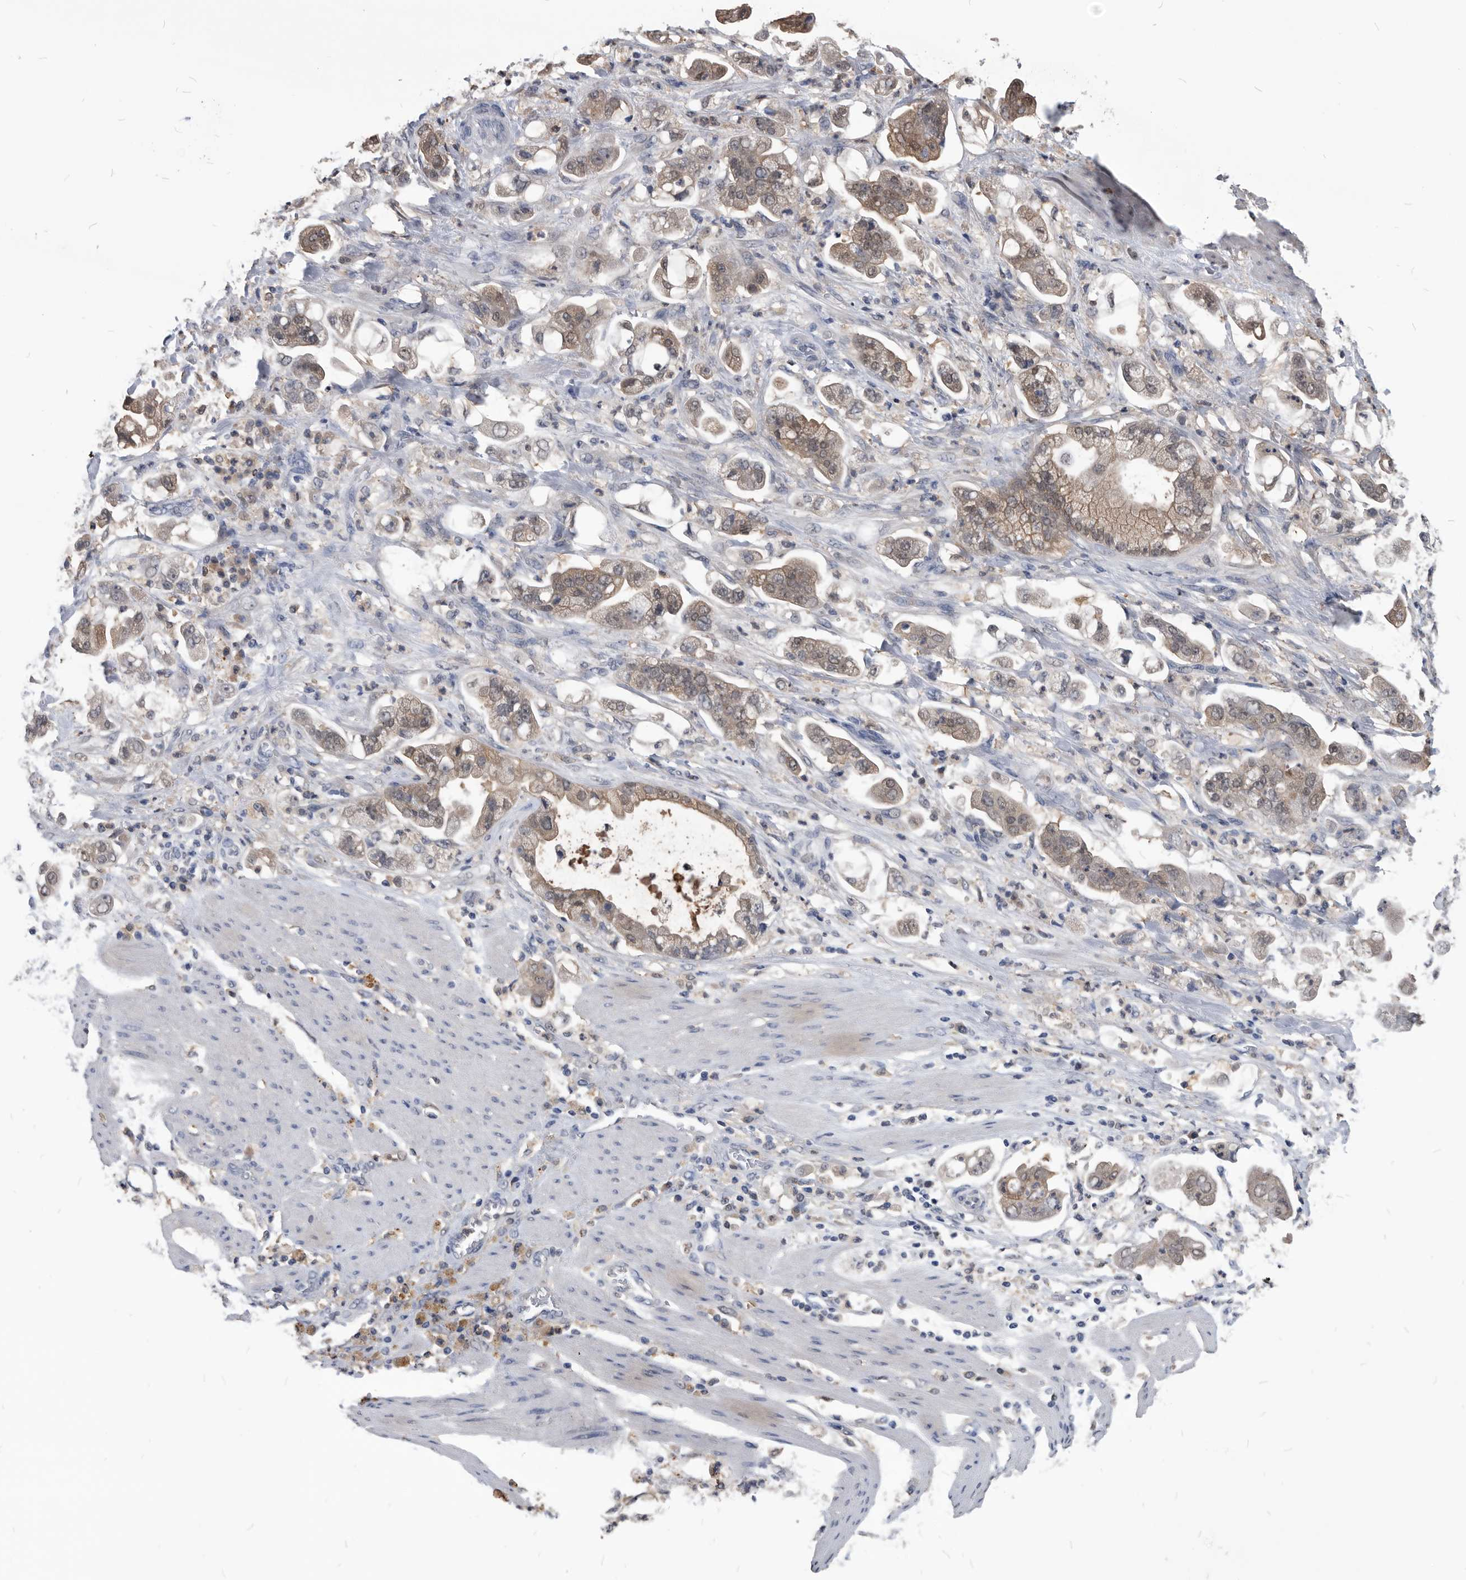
{"staining": {"intensity": "weak", "quantity": ">75%", "location": "cytoplasmic/membranous"}, "tissue": "stomach cancer", "cell_type": "Tumor cells", "image_type": "cancer", "snomed": [{"axis": "morphology", "description": "Adenocarcinoma, NOS"}, {"axis": "topography", "description": "Stomach"}], "caption": "A low amount of weak cytoplasmic/membranous positivity is appreciated in approximately >75% of tumor cells in stomach cancer tissue. (Brightfield microscopy of DAB IHC at high magnification).", "gene": "PDXK", "patient": {"sex": "male", "age": 62}}